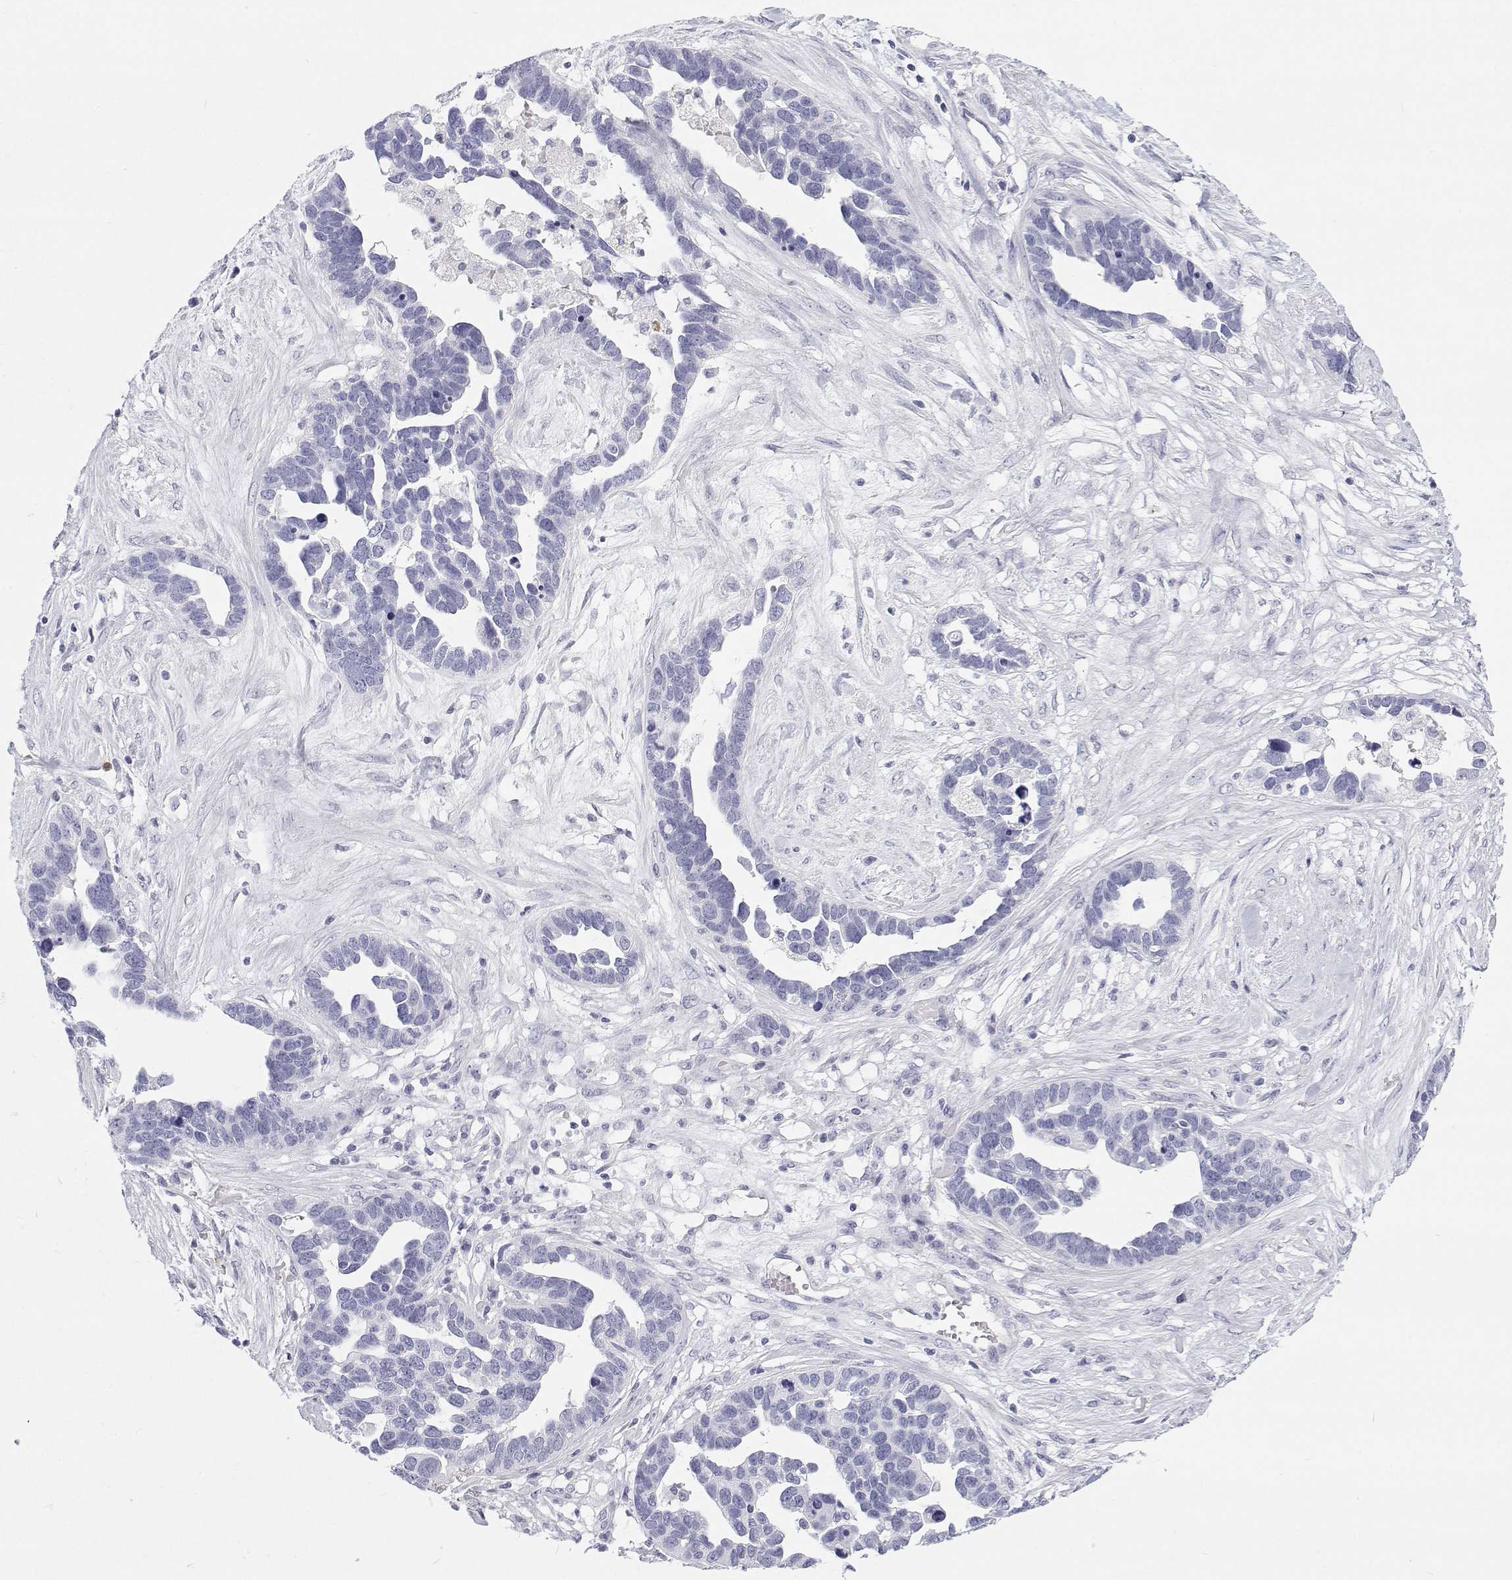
{"staining": {"intensity": "negative", "quantity": "none", "location": "none"}, "tissue": "ovarian cancer", "cell_type": "Tumor cells", "image_type": "cancer", "snomed": [{"axis": "morphology", "description": "Cystadenocarcinoma, serous, NOS"}, {"axis": "topography", "description": "Ovary"}], "caption": "Image shows no protein staining in tumor cells of ovarian cancer (serous cystadenocarcinoma) tissue.", "gene": "SFTPB", "patient": {"sex": "female", "age": 54}}